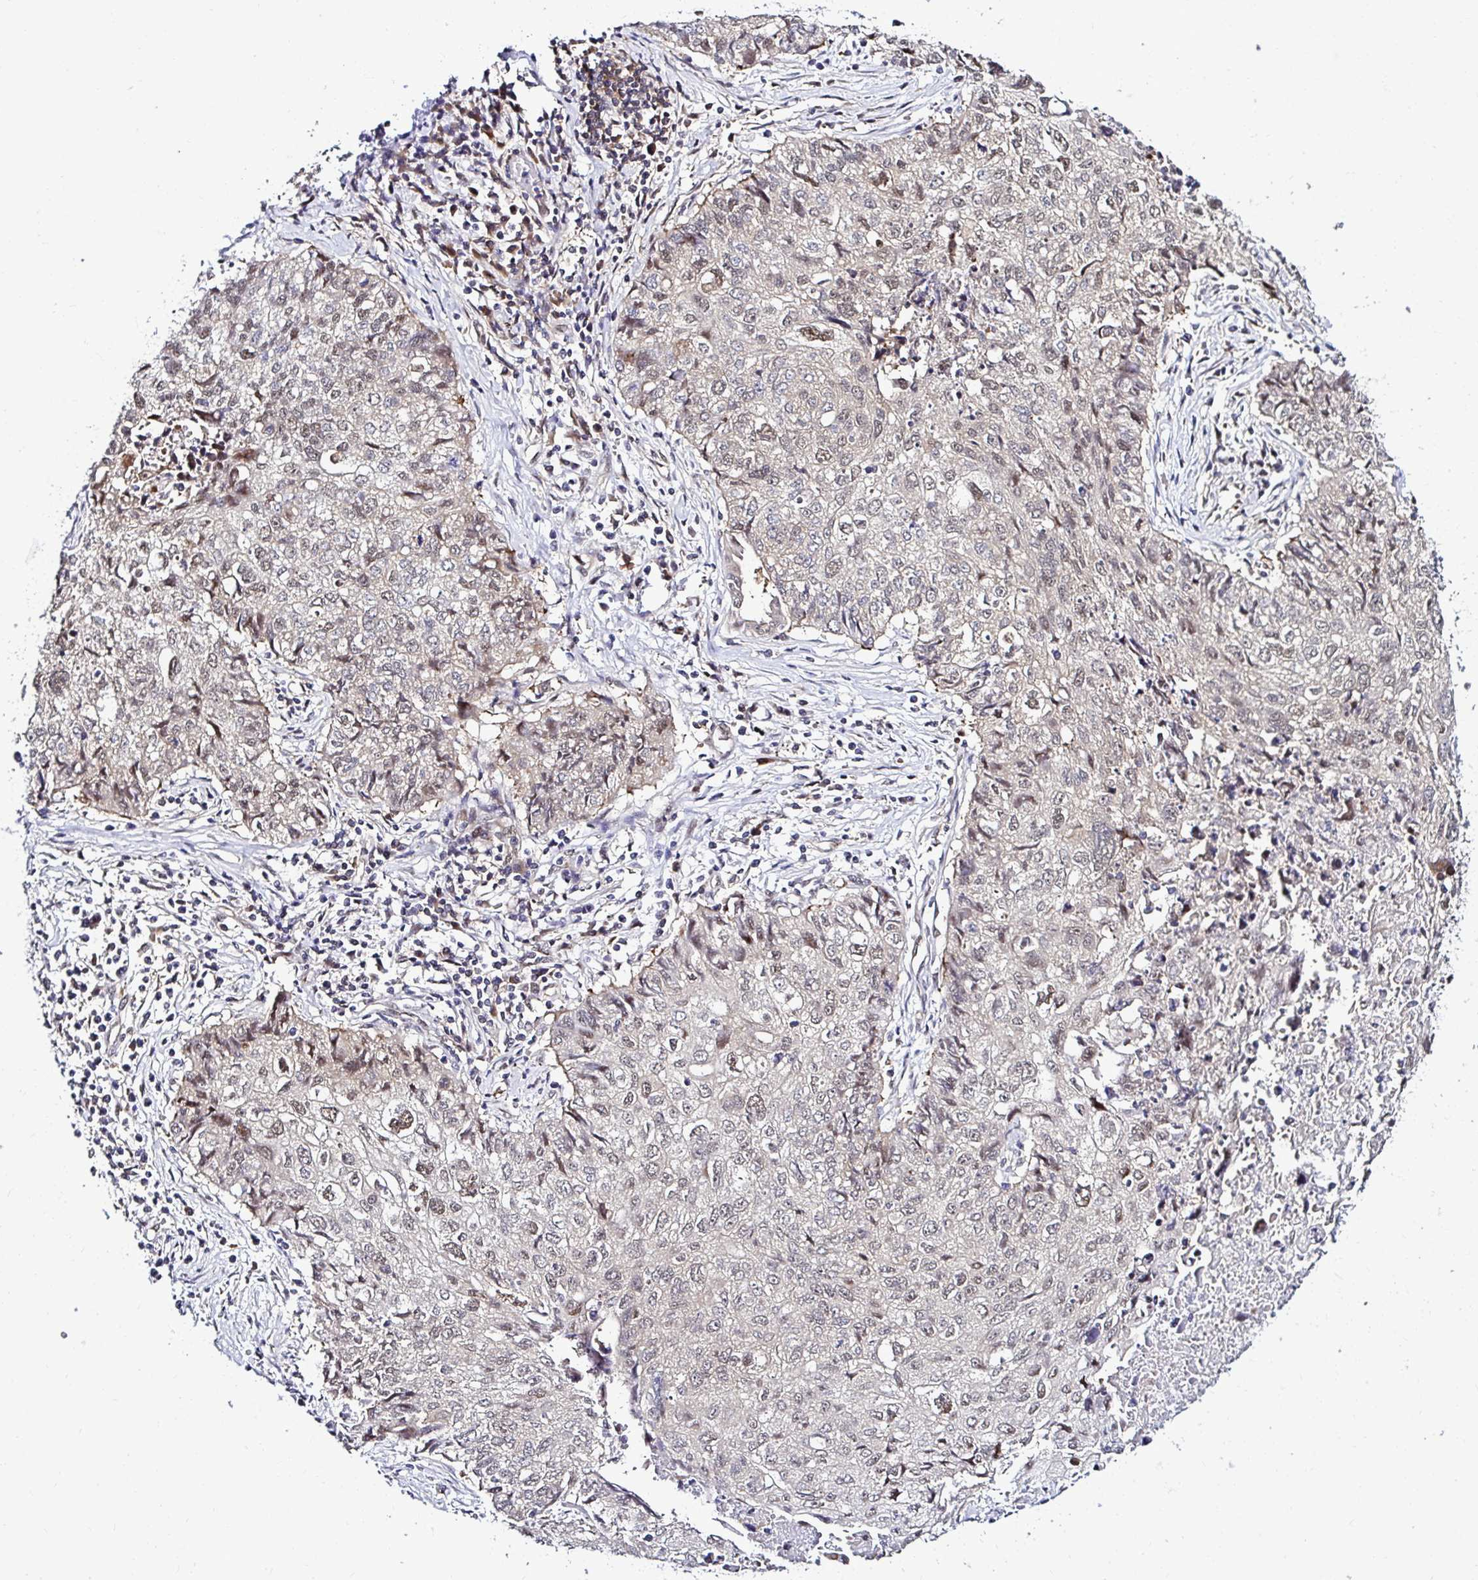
{"staining": {"intensity": "moderate", "quantity": "<25%", "location": "nuclear"}, "tissue": "lung cancer", "cell_type": "Tumor cells", "image_type": "cancer", "snomed": [{"axis": "morphology", "description": "Normal morphology"}, {"axis": "morphology", "description": "Aneuploidy"}, {"axis": "morphology", "description": "Squamous cell carcinoma, NOS"}, {"axis": "topography", "description": "Lymph node"}, {"axis": "topography", "description": "Lung"}], "caption": "IHC image of neoplastic tissue: squamous cell carcinoma (lung) stained using IHC exhibits low levels of moderate protein expression localized specifically in the nuclear of tumor cells, appearing as a nuclear brown color.", "gene": "PSMD3", "patient": {"sex": "female", "age": 76}}